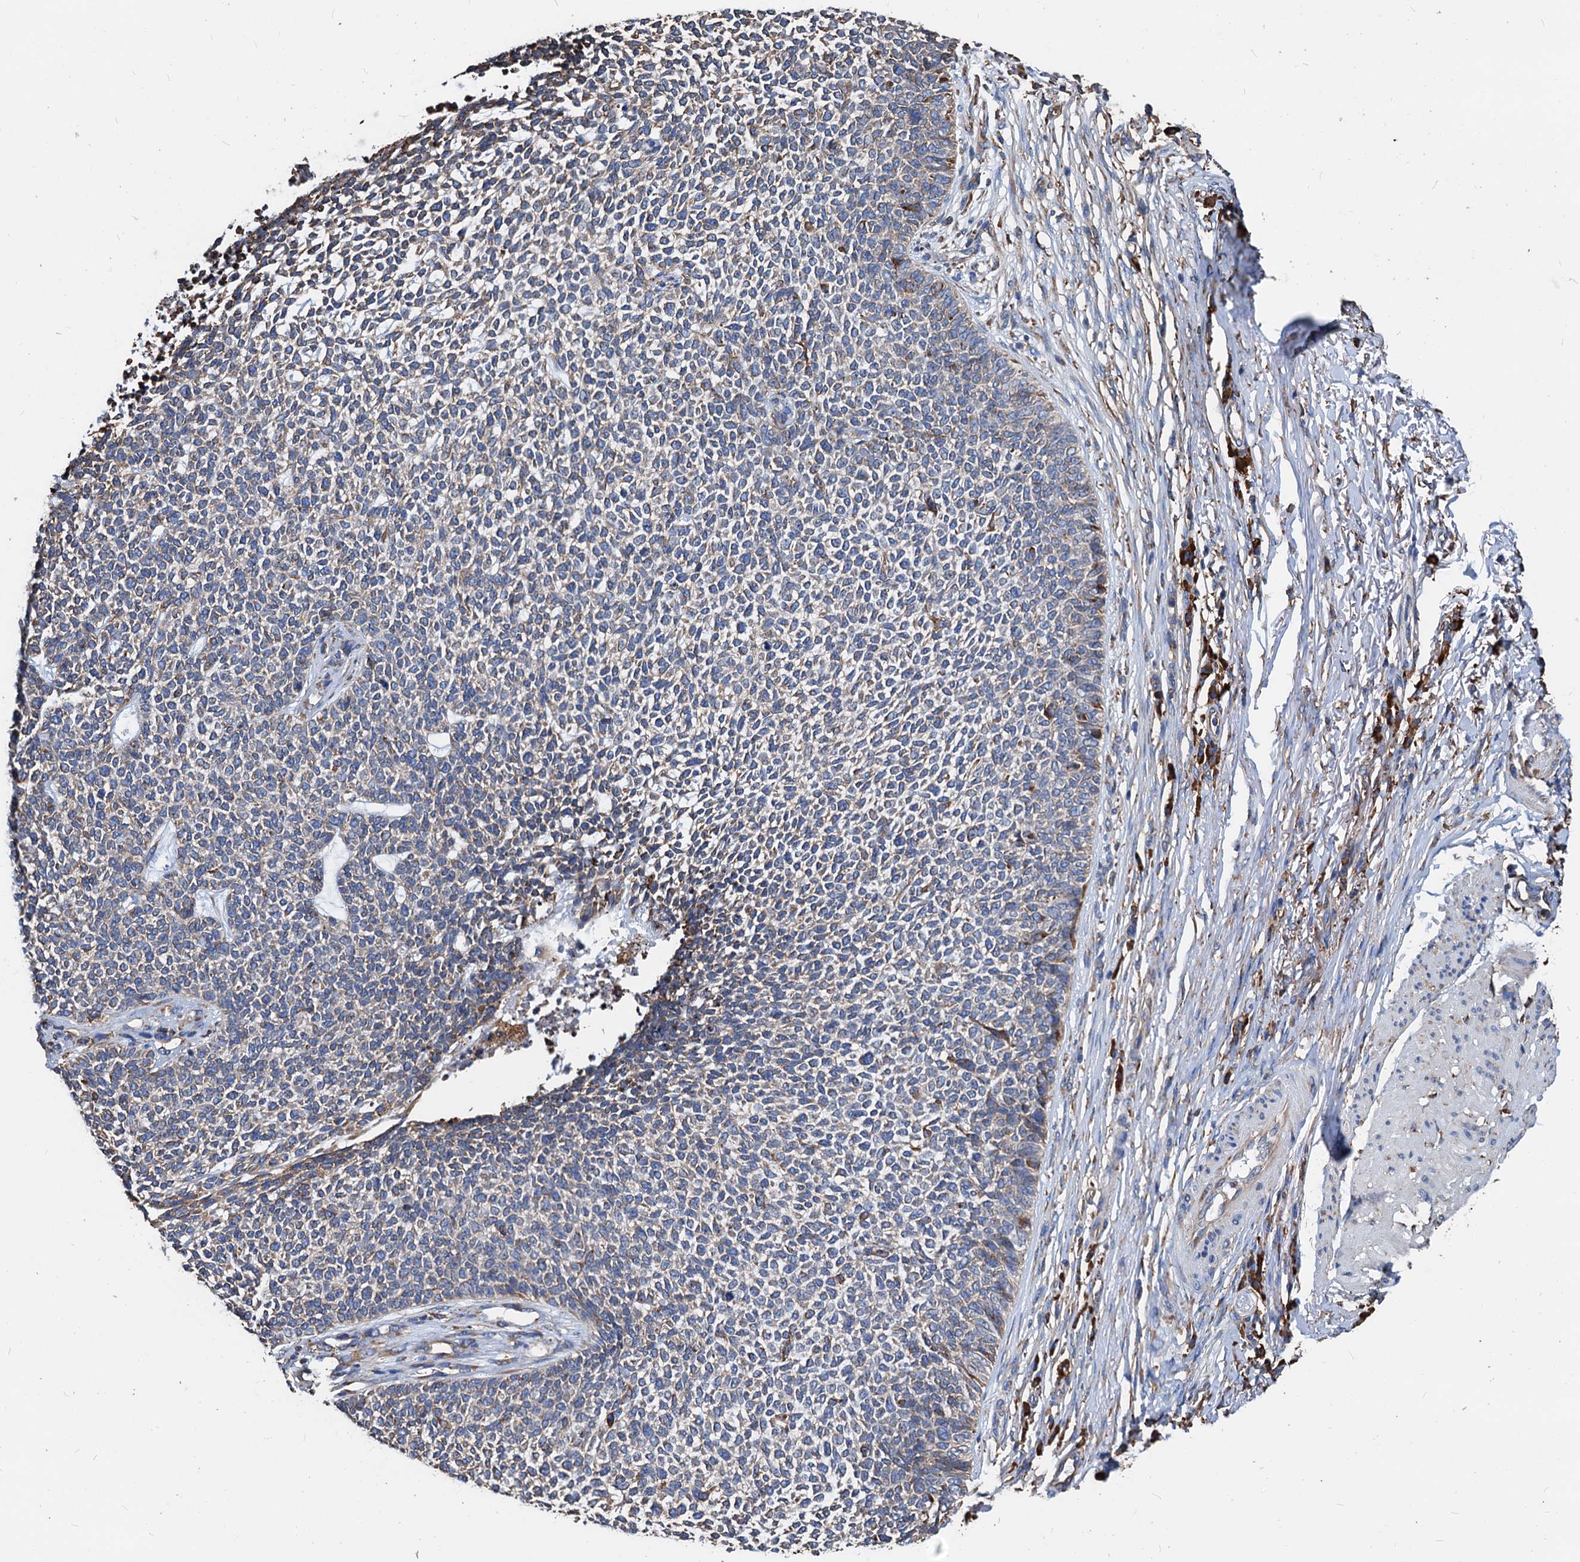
{"staining": {"intensity": "negative", "quantity": "none", "location": "none"}, "tissue": "skin cancer", "cell_type": "Tumor cells", "image_type": "cancer", "snomed": [{"axis": "morphology", "description": "Basal cell carcinoma"}, {"axis": "topography", "description": "Skin"}], "caption": "High power microscopy histopathology image of an IHC histopathology image of skin cancer (basal cell carcinoma), revealing no significant expression in tumor cells. (DAB (3,3'-diaminobenzidine) immunohistochemistry with hematoxylin counter stain).", "gene": "HSPA5", "patient": {"sex": "female", "age": 84}}